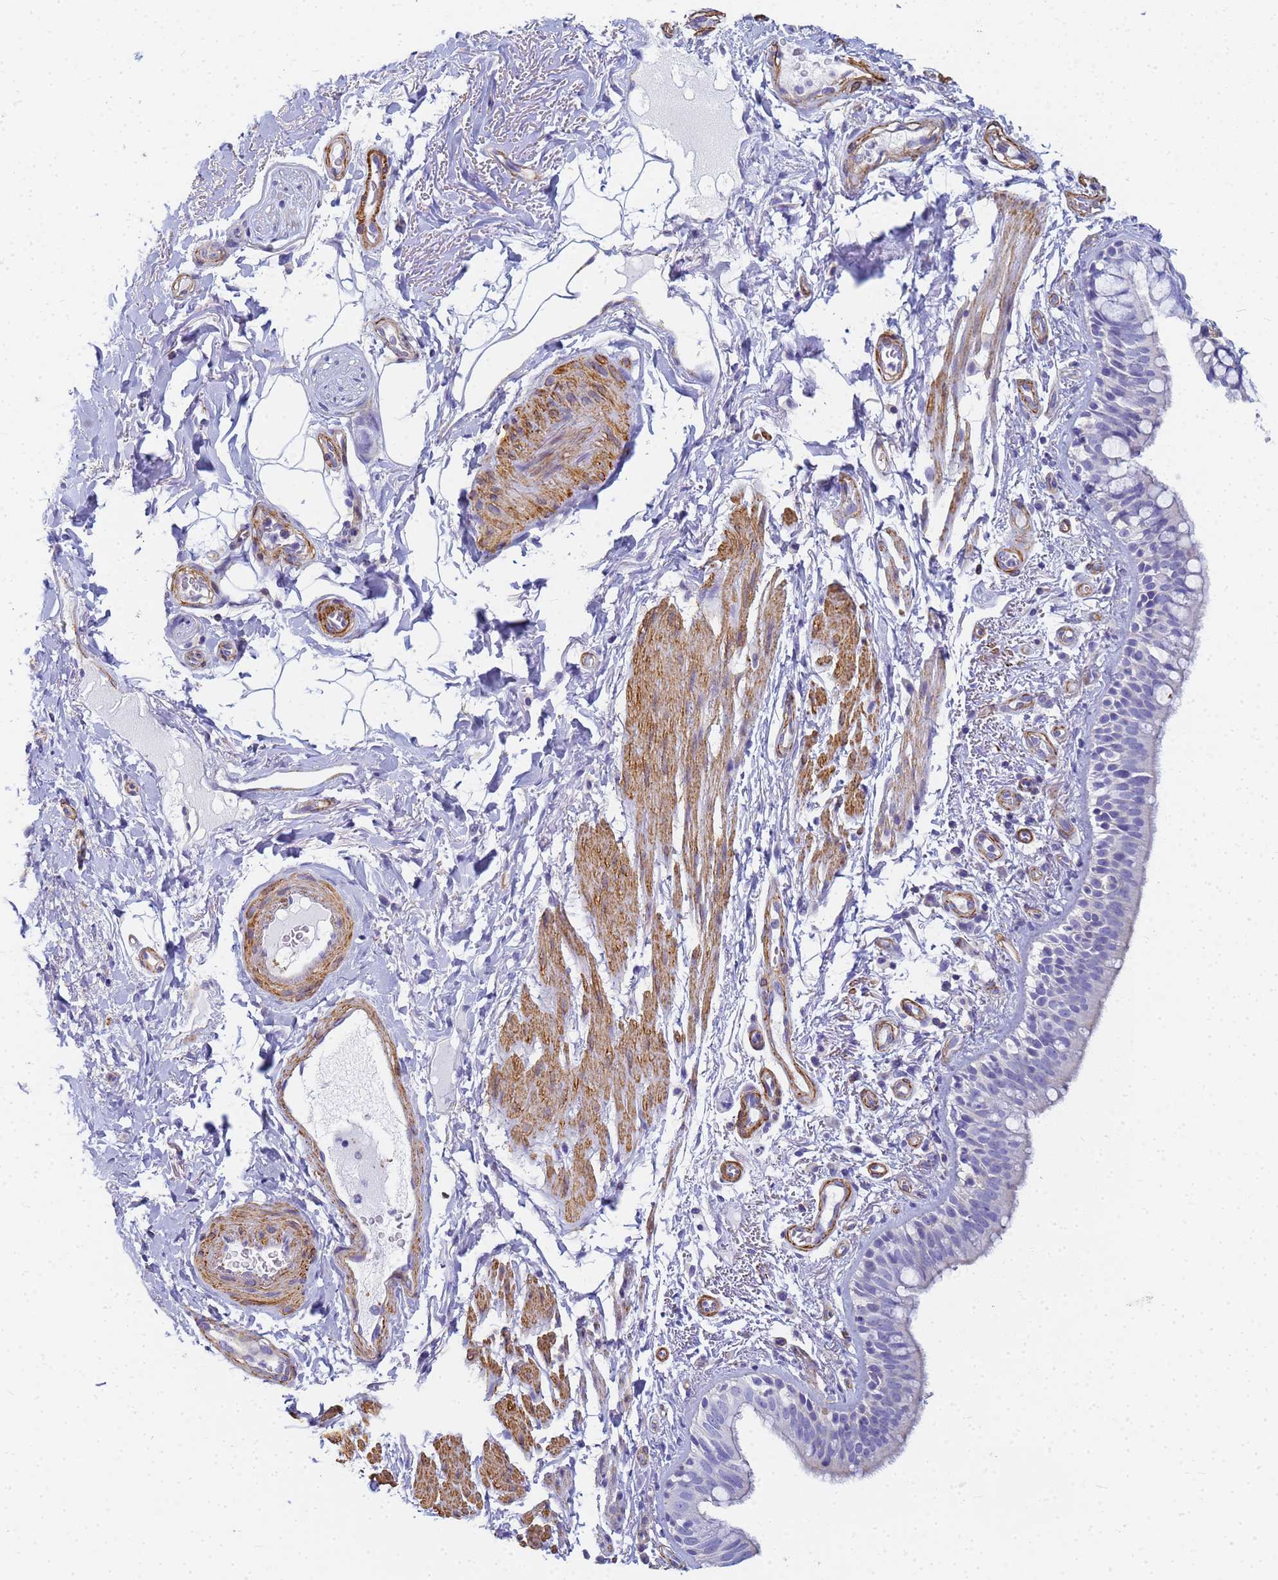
{"staining": {"intensity": "negative", "quantity": "none", "location": "none"}, "tissue": "bronchus", "cell_type": "Respiratory epithelial cells", "image_type": "normal", "snomed": [{"axis": "morphology", "description": "Normal tissue, NOS"}, {"axis": "morphology", "description": "Neoplasm, uncertain whether benign or malignant"}, {"axis": "topography", "description": "Bronchus"}, {"axis": "topography", "description": "Lung"}], "caption": "The image displays no staining of respiratory epithelial cells in benign bronchus.", "gene": "TPM1", "patient": {"sex": "male", "age": 55}}